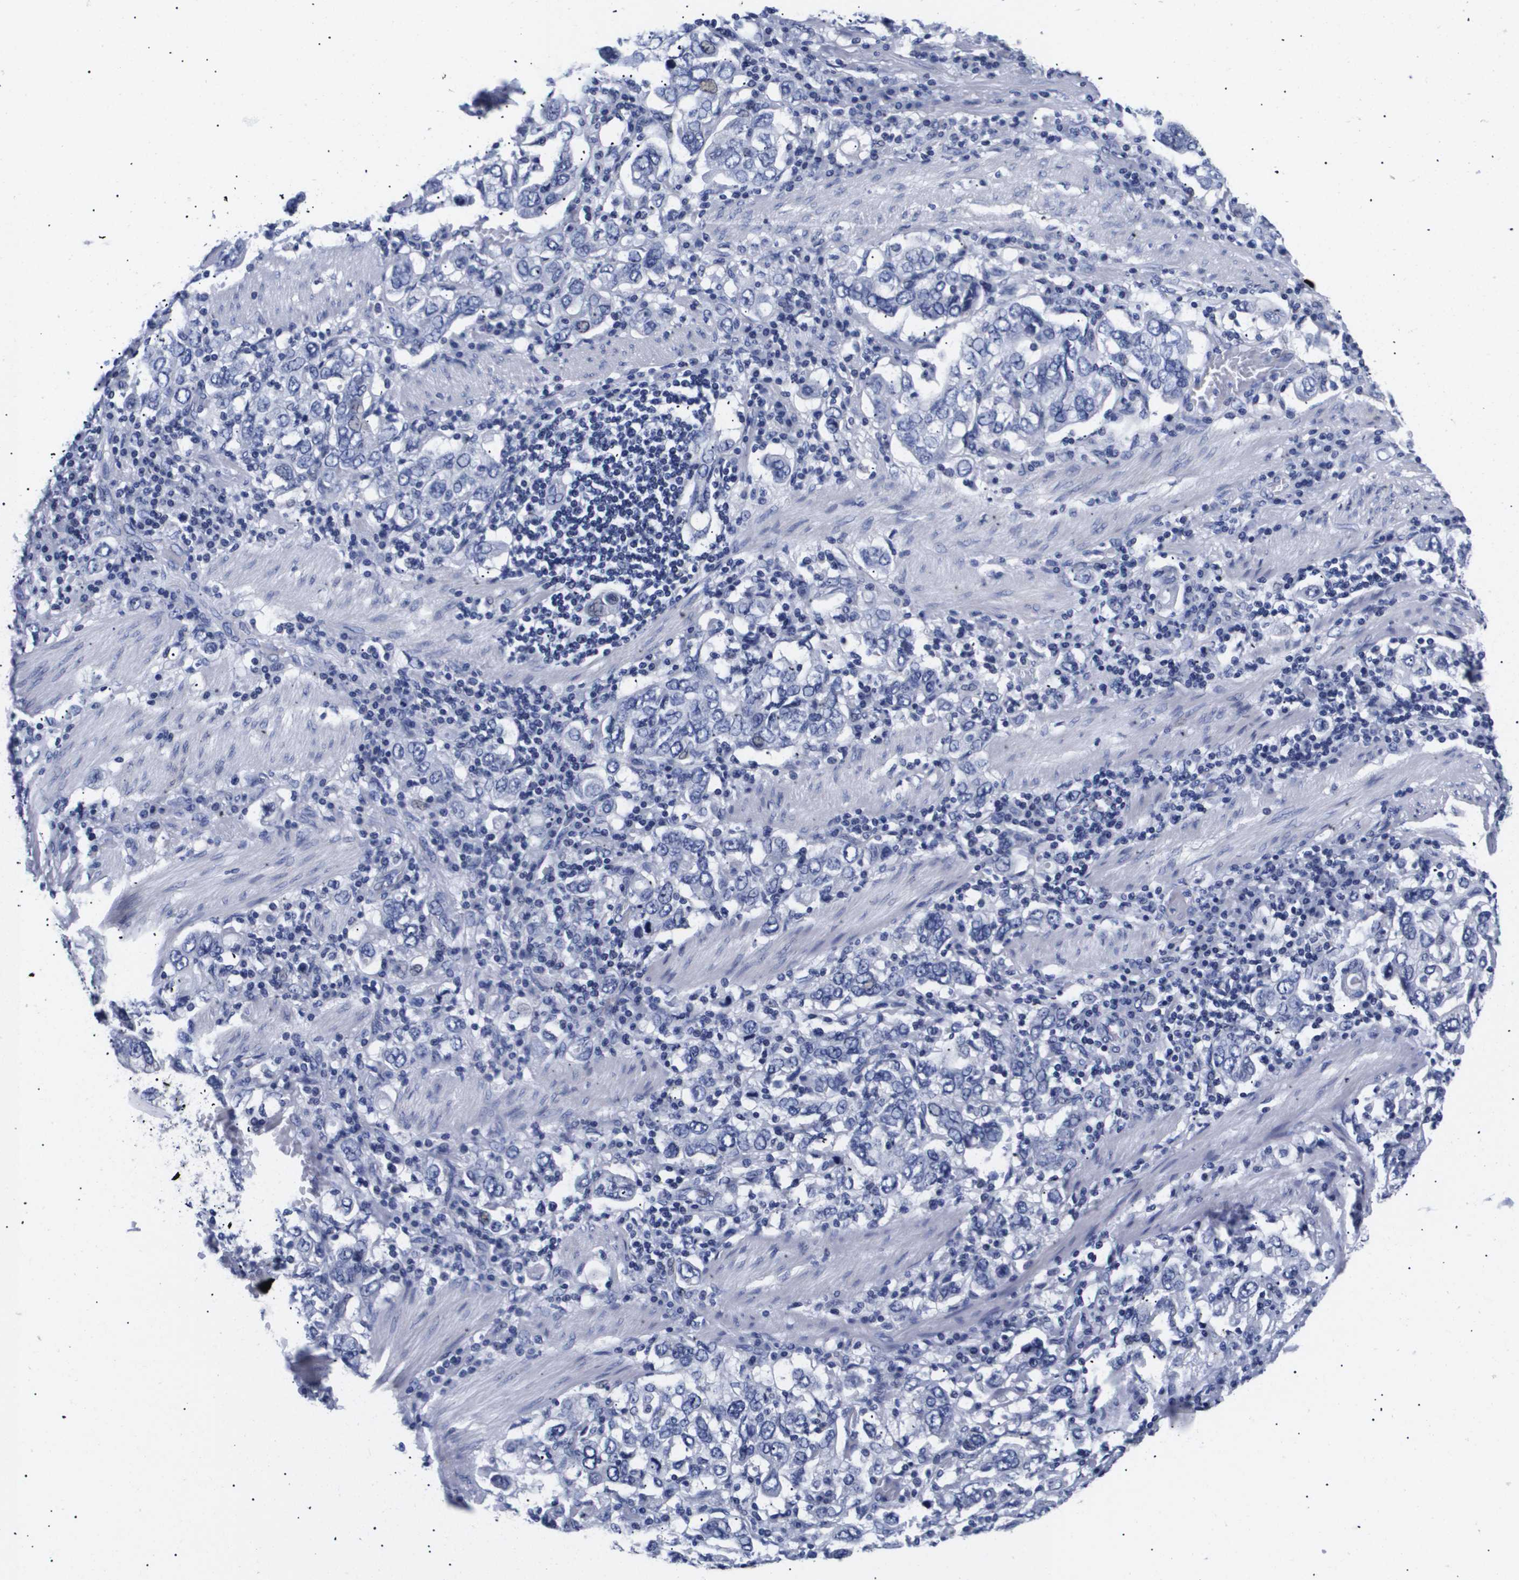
{"staining": {"intensity": "negative", "quantity": "none", "location": "none"}, "tissue": "stomach cancer", "cell_type": "Tumor cells", "image_type": "cancer", "snomed": [{"axis": "morphology", "description": "Adenocarcinoma, NOS"}, {"axis": "topography", "description": "Stomach, upper"}], "caption": "Immunohistochemistry (IHC) of stomach cancer (adenocarcinoma) demonstrates no expression in tumor cells.", "gene": "ATP6V0A4", "patient": {"sex": "male", "age": 62}}